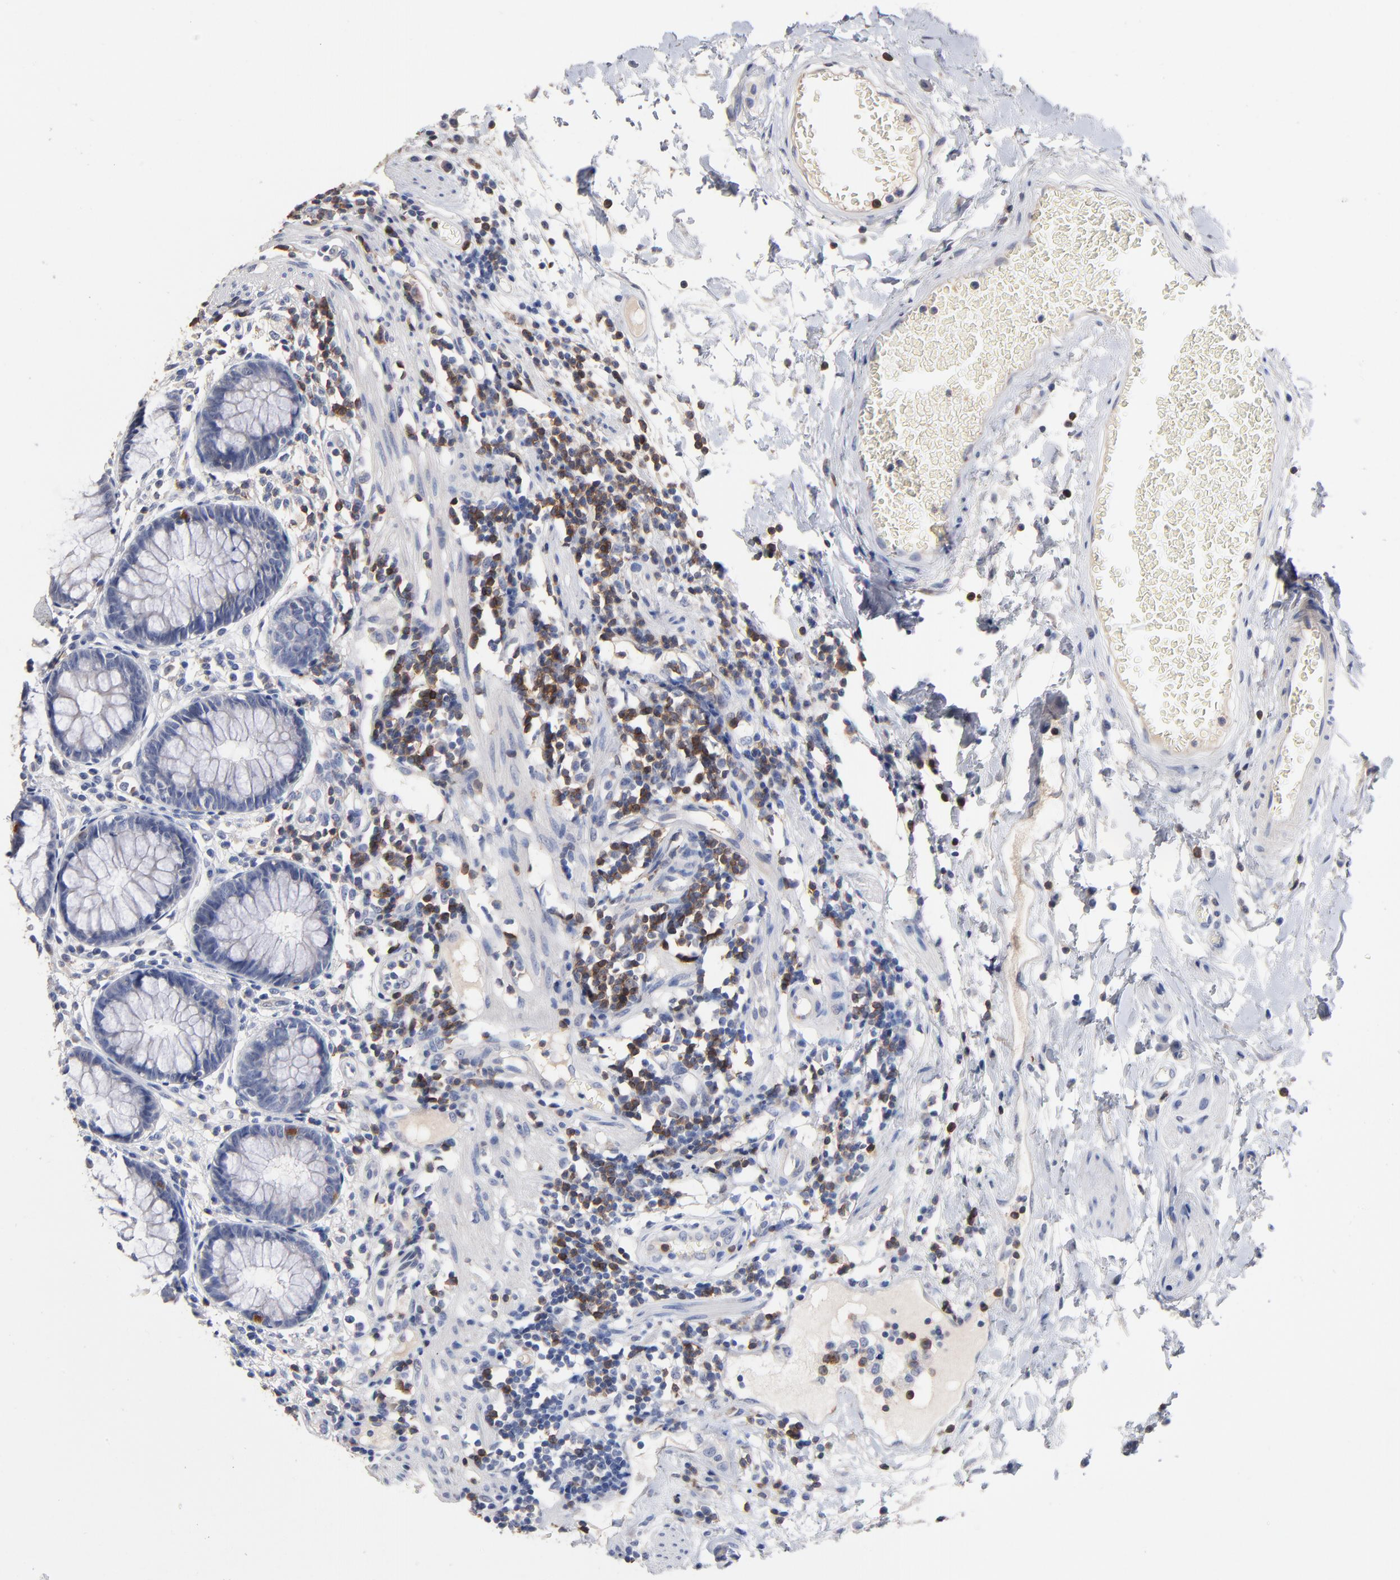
{"staining": {"intensity": "negative", "quantity": "none", "location": "none"}, "tissue": "rectum", "cell_type": "Glandular cells", "image_type": "normal", "snomed": [{"axis": "morphology", "description": "Normal tissue, NOS"}, {"axis": "topography", "description": "Rectum"}], "caption": "Protein analysis of benign rectum demonstrates no significant staining in glandular cells.", "gene": "TRAT1", "patient": {"sex": "female", "age": 66}}